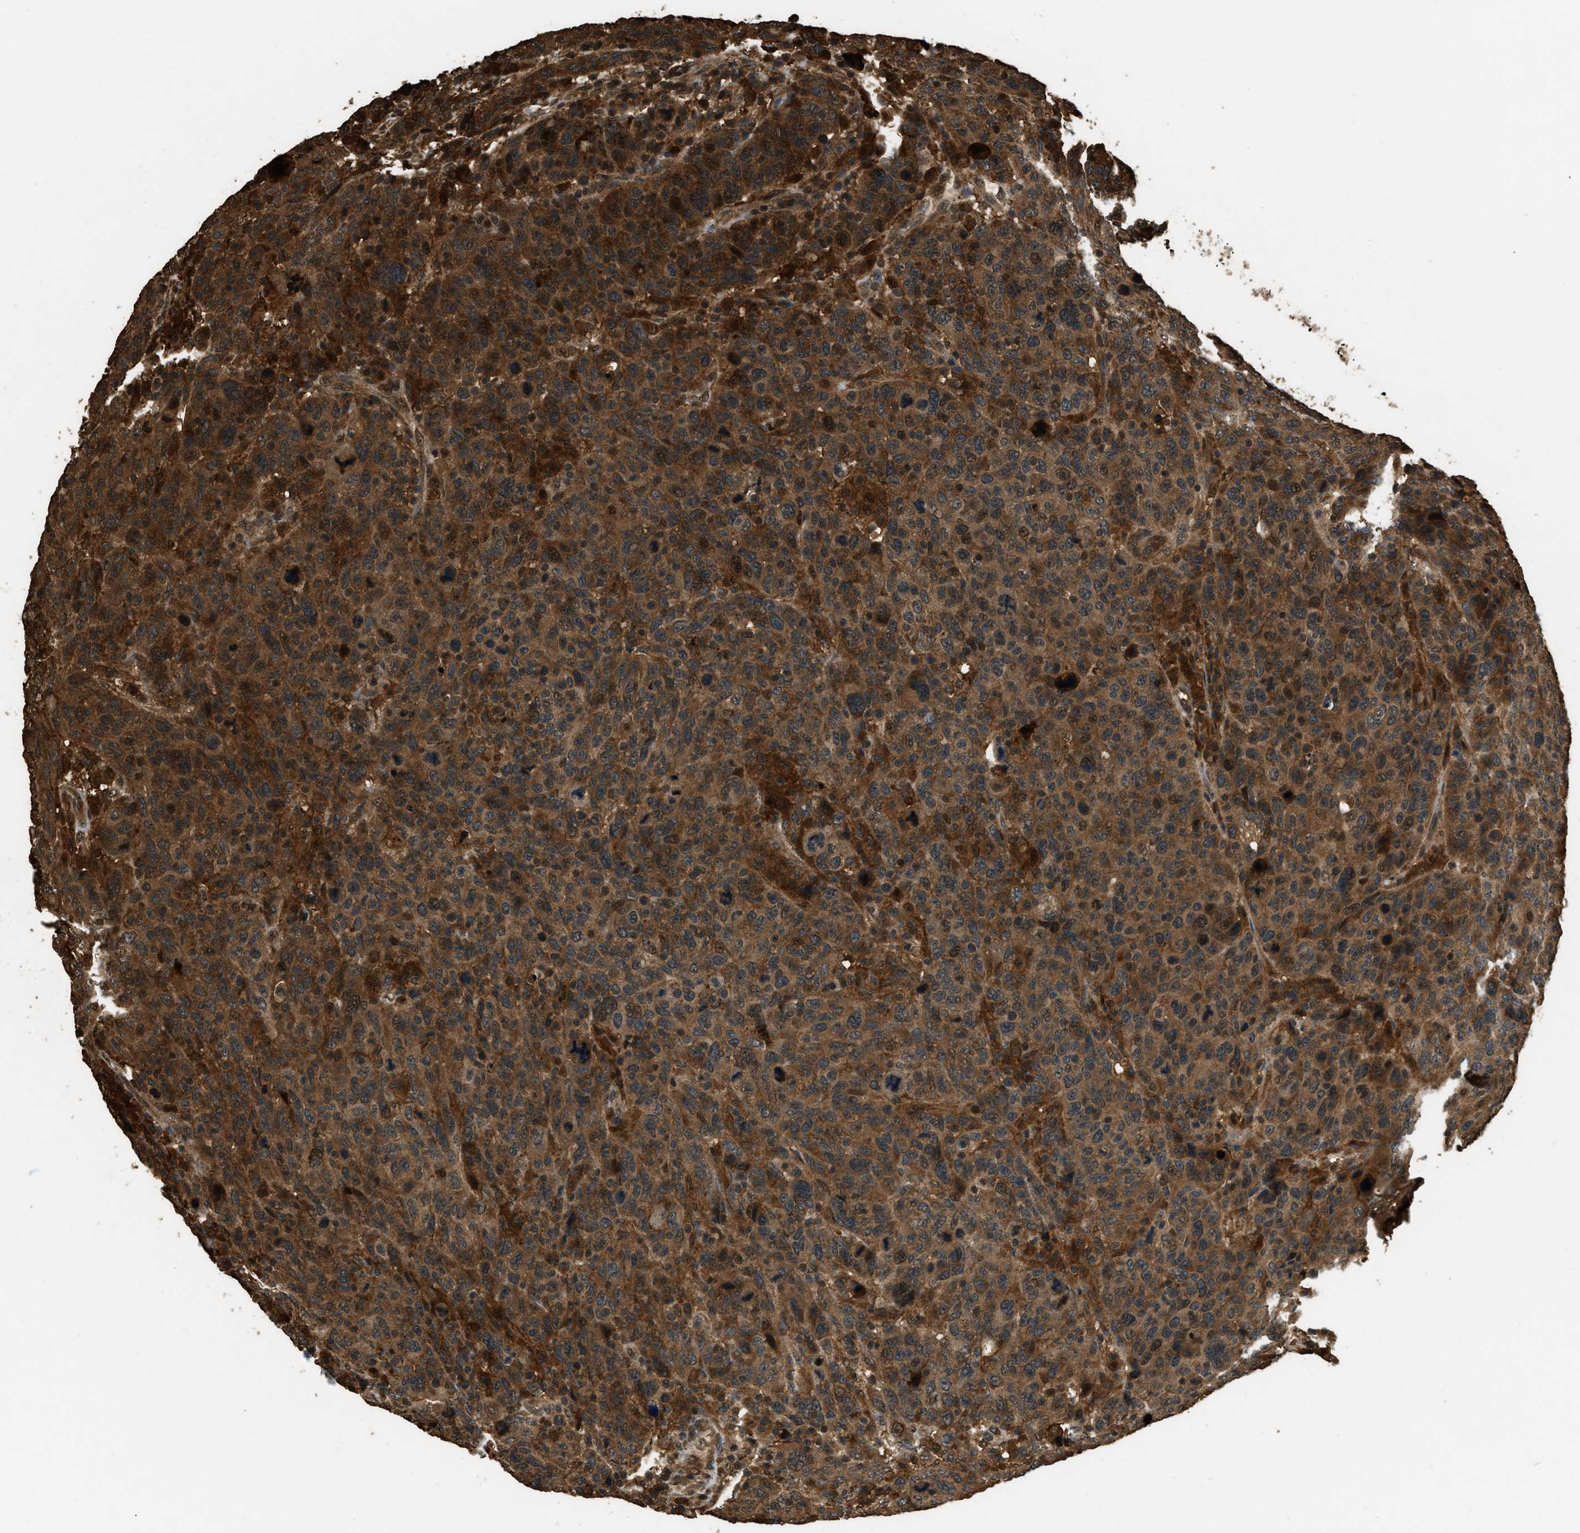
{"staining": {"intensity": "moderate", "quantity": ">75%", "location": "cytoplasmic/membranous"}, "tissue": "breast cancer", "cell_type": "Tumor cells", "image_type": "cancer", "snomed": [{"axis": "morphology", "description": "Duct carcinoma"}, {"axis": "topography", "description": "Breast"}], "caption": "Breast cancer (infiltrating ductal carcinoma) stained for a protein displays moderate cytoplasmic/membranous positivity in tumor cells. Immunohistochemistry stains the protein of interest in brown and the nuclei are stained blue.", "gene": "RAP2A", "patient": {"sex": "female", "age": 37}}